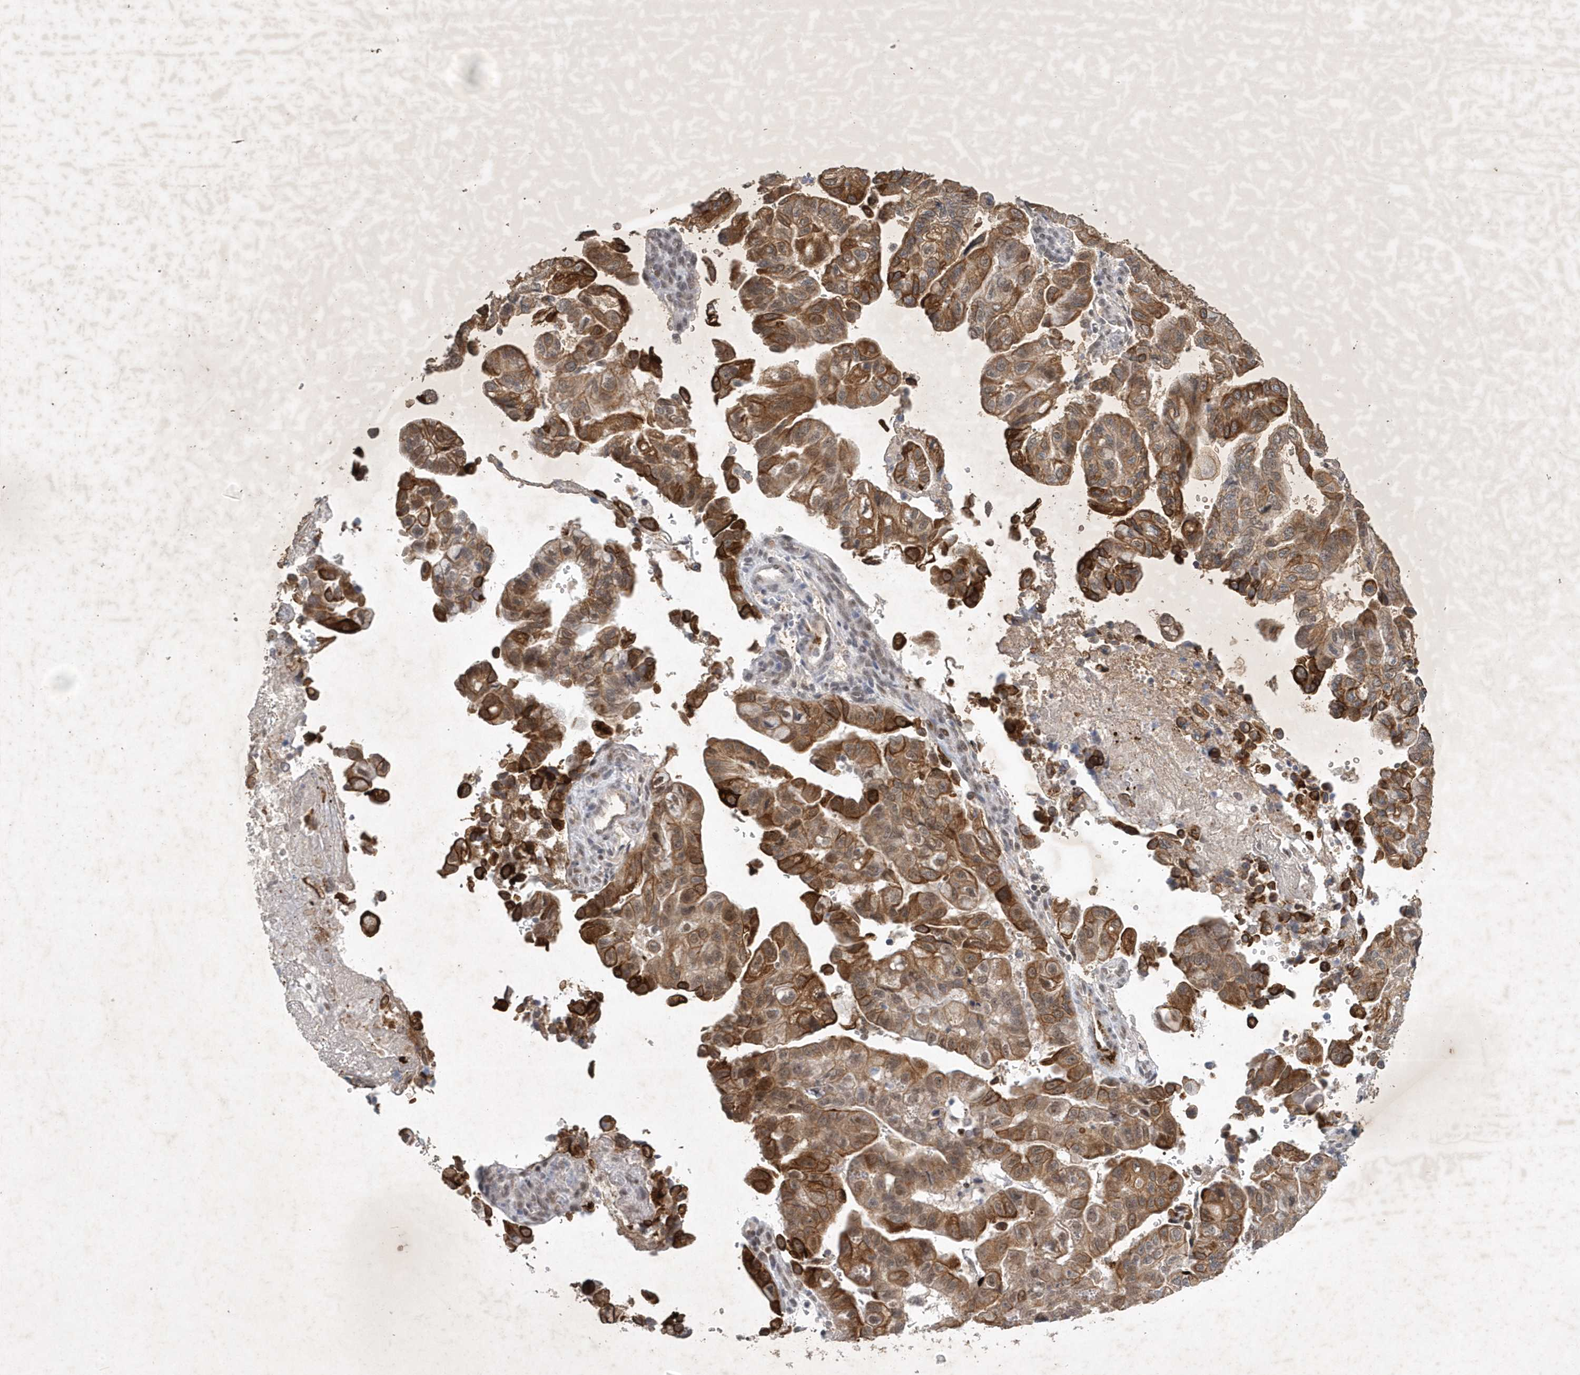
{"staining": {"intensity": "moderate", "quantity": ">75%", "location": "cytoplasmic/membranous"}, "tissue": "pancreatic cancer", "cell_type": "Tumor cells", "image_type": "cancer", "snomed": [{"axis": "morphology", "description": "Adenocarcinoma, NOS"}, {"axis": "topography", "description": "Pancreas"}], "caption": "Protein expression analysis of human adenocarcinoma (pancreatic) reveals moderate cytoplasmic/membranous positivity in approximately >75% of tumor cells.", "gene": "ZBTB9", "patient": {"sex": "male", "age": 51}}